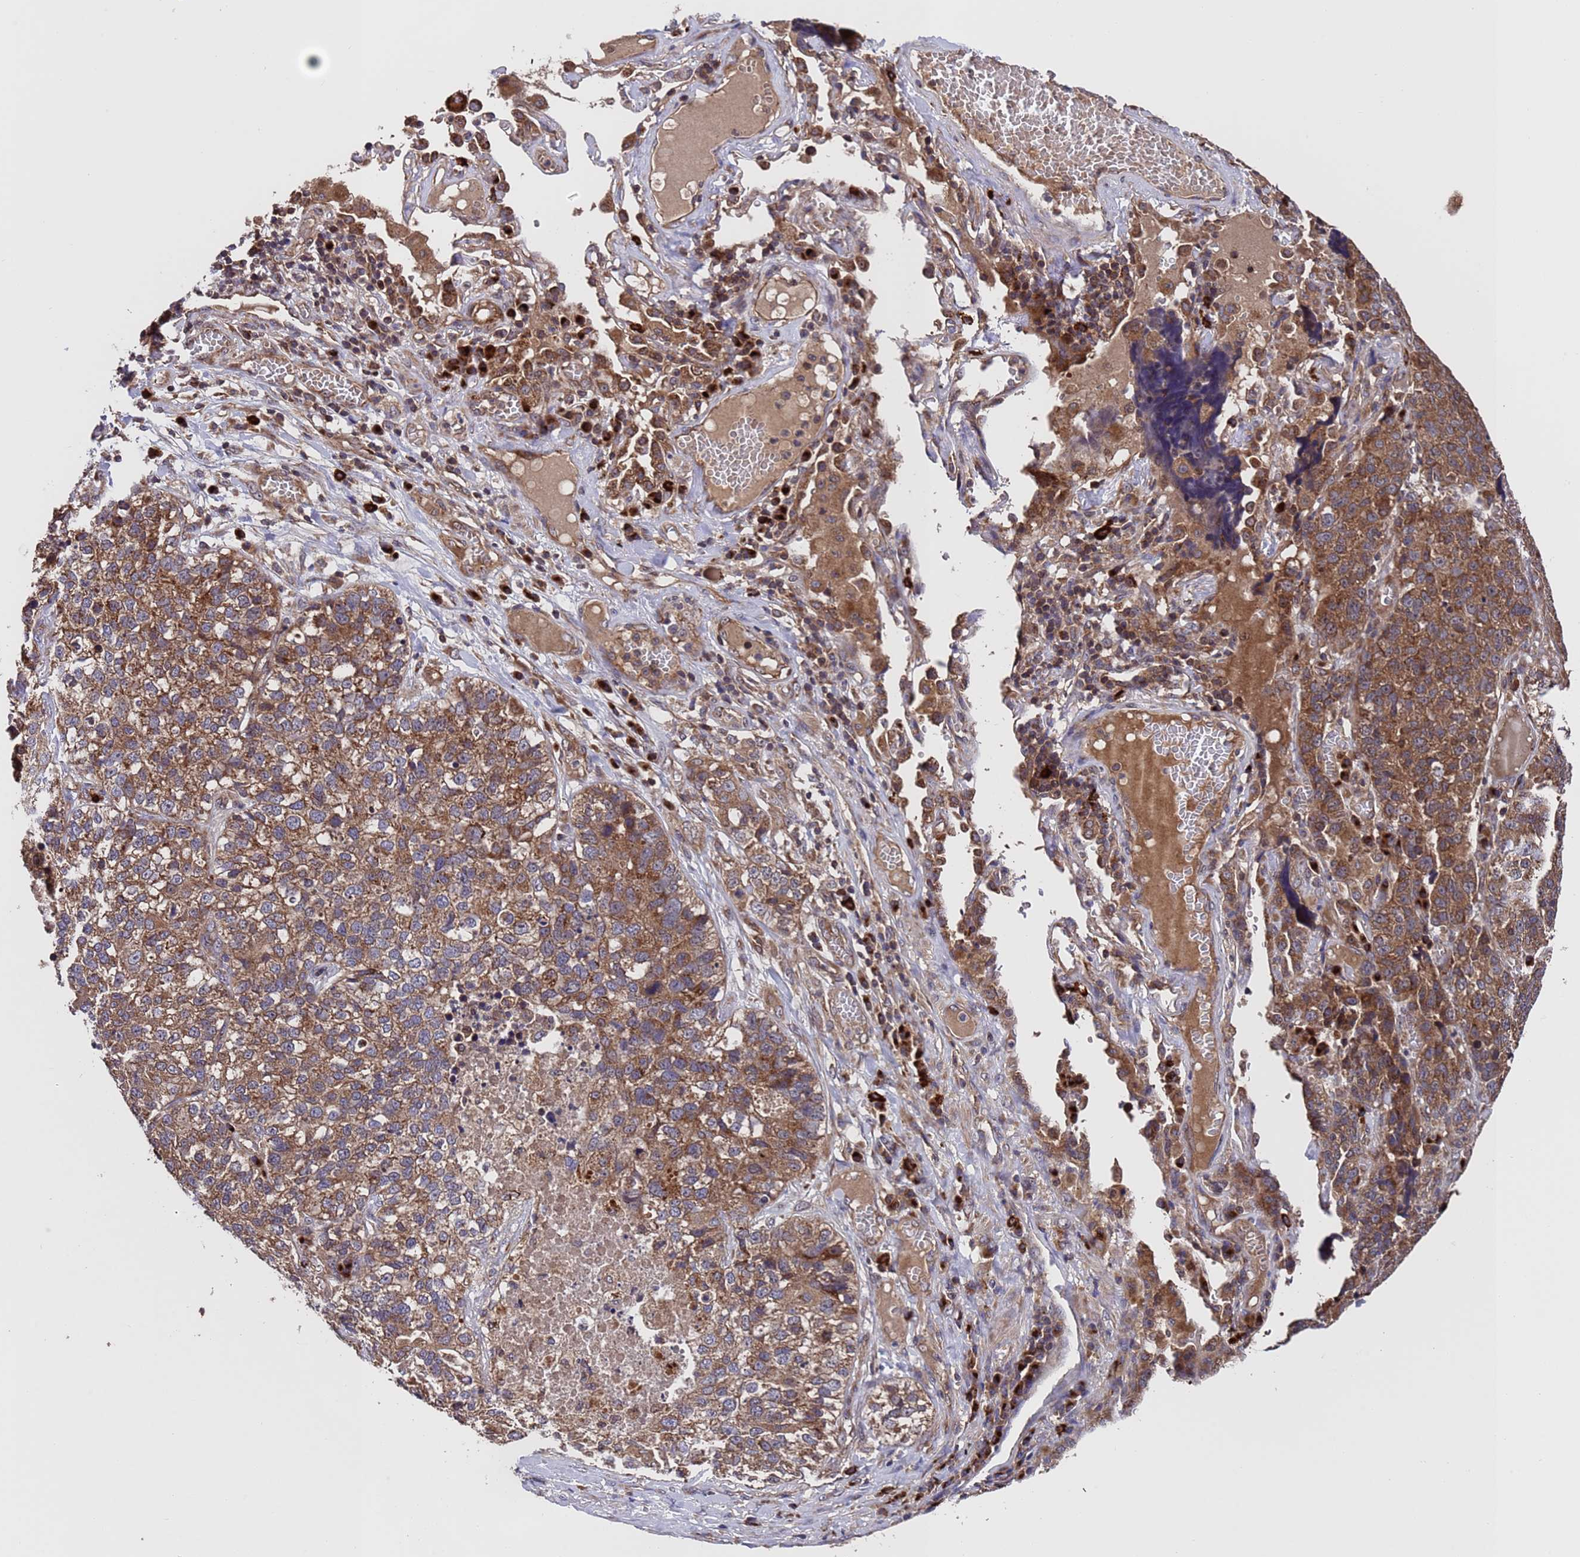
{"staining": {"intensity": "moderate", "quantity": ">75%", "location": "cytoplasmic/membranous"}, "tissue": "lung cancer", "cell_type": "Tumor cells", "image_type": "cancer", "snomed": [{"axis": "morphology", "description": "Adenocarcinoma, NOS"}, {"axis": "topography", "description": "Lung"}], "caption": "A photomicrograph of lung adenocarcinoma stained for a protein shows moderate cytoplasmic/membranous brown staining in tumor cells.", "gene": "TSR3", "patient": {"sex": "male", "age": 49}}